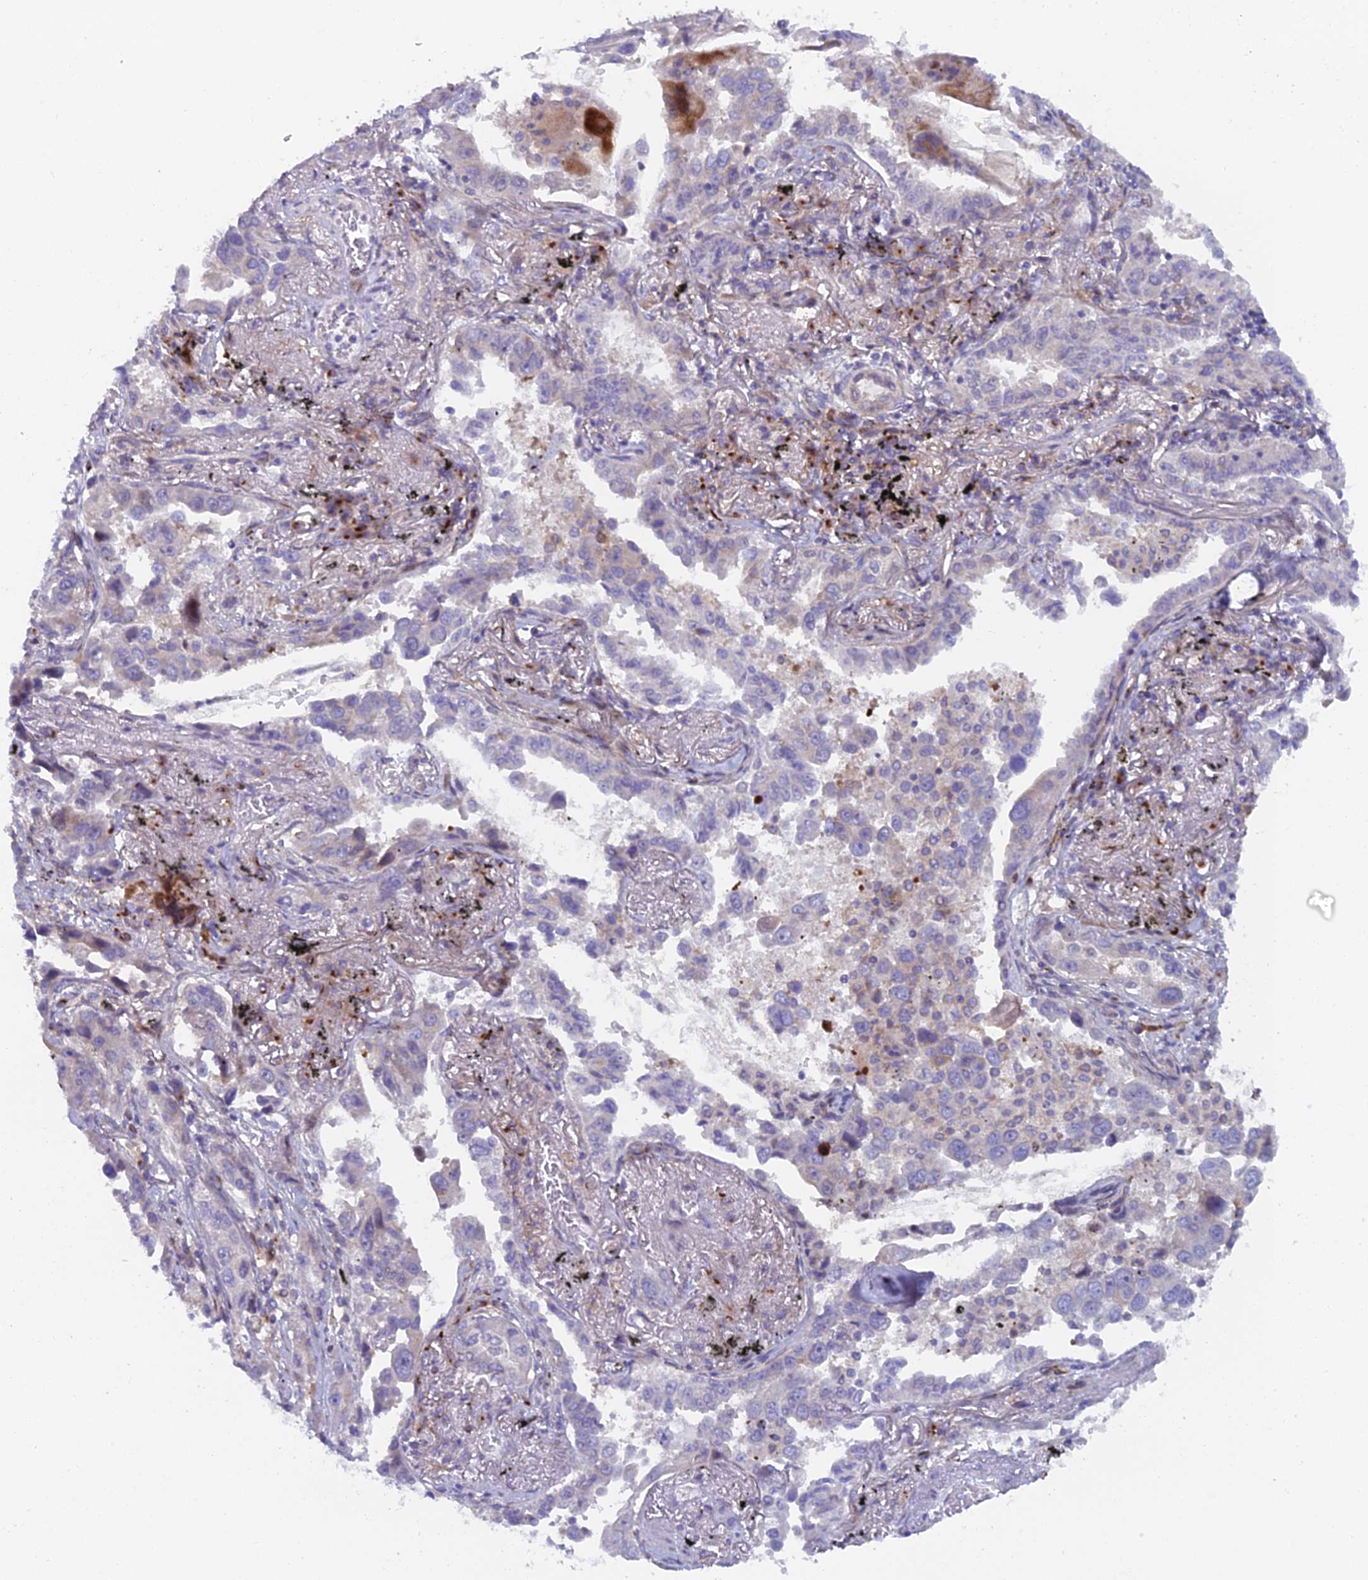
{"staining": {"intensity": "negative", "quantity": "none", "location": "none"}, "tissue": "lung cancer", "cell_type": "Tumor cells", "image_type": "cancer", "snomed": [{"axis": "morphology", "description": "Adenocarcinoma, NOS"}, {"axis": "topography", "description": "Lung"}], "caption": "This is an IHC micrograph of human adenocarcinoma (lung). There is no staining in tumor cells.", "gene": "B9D2", "patient": {"sex": "male", "age": 67}}